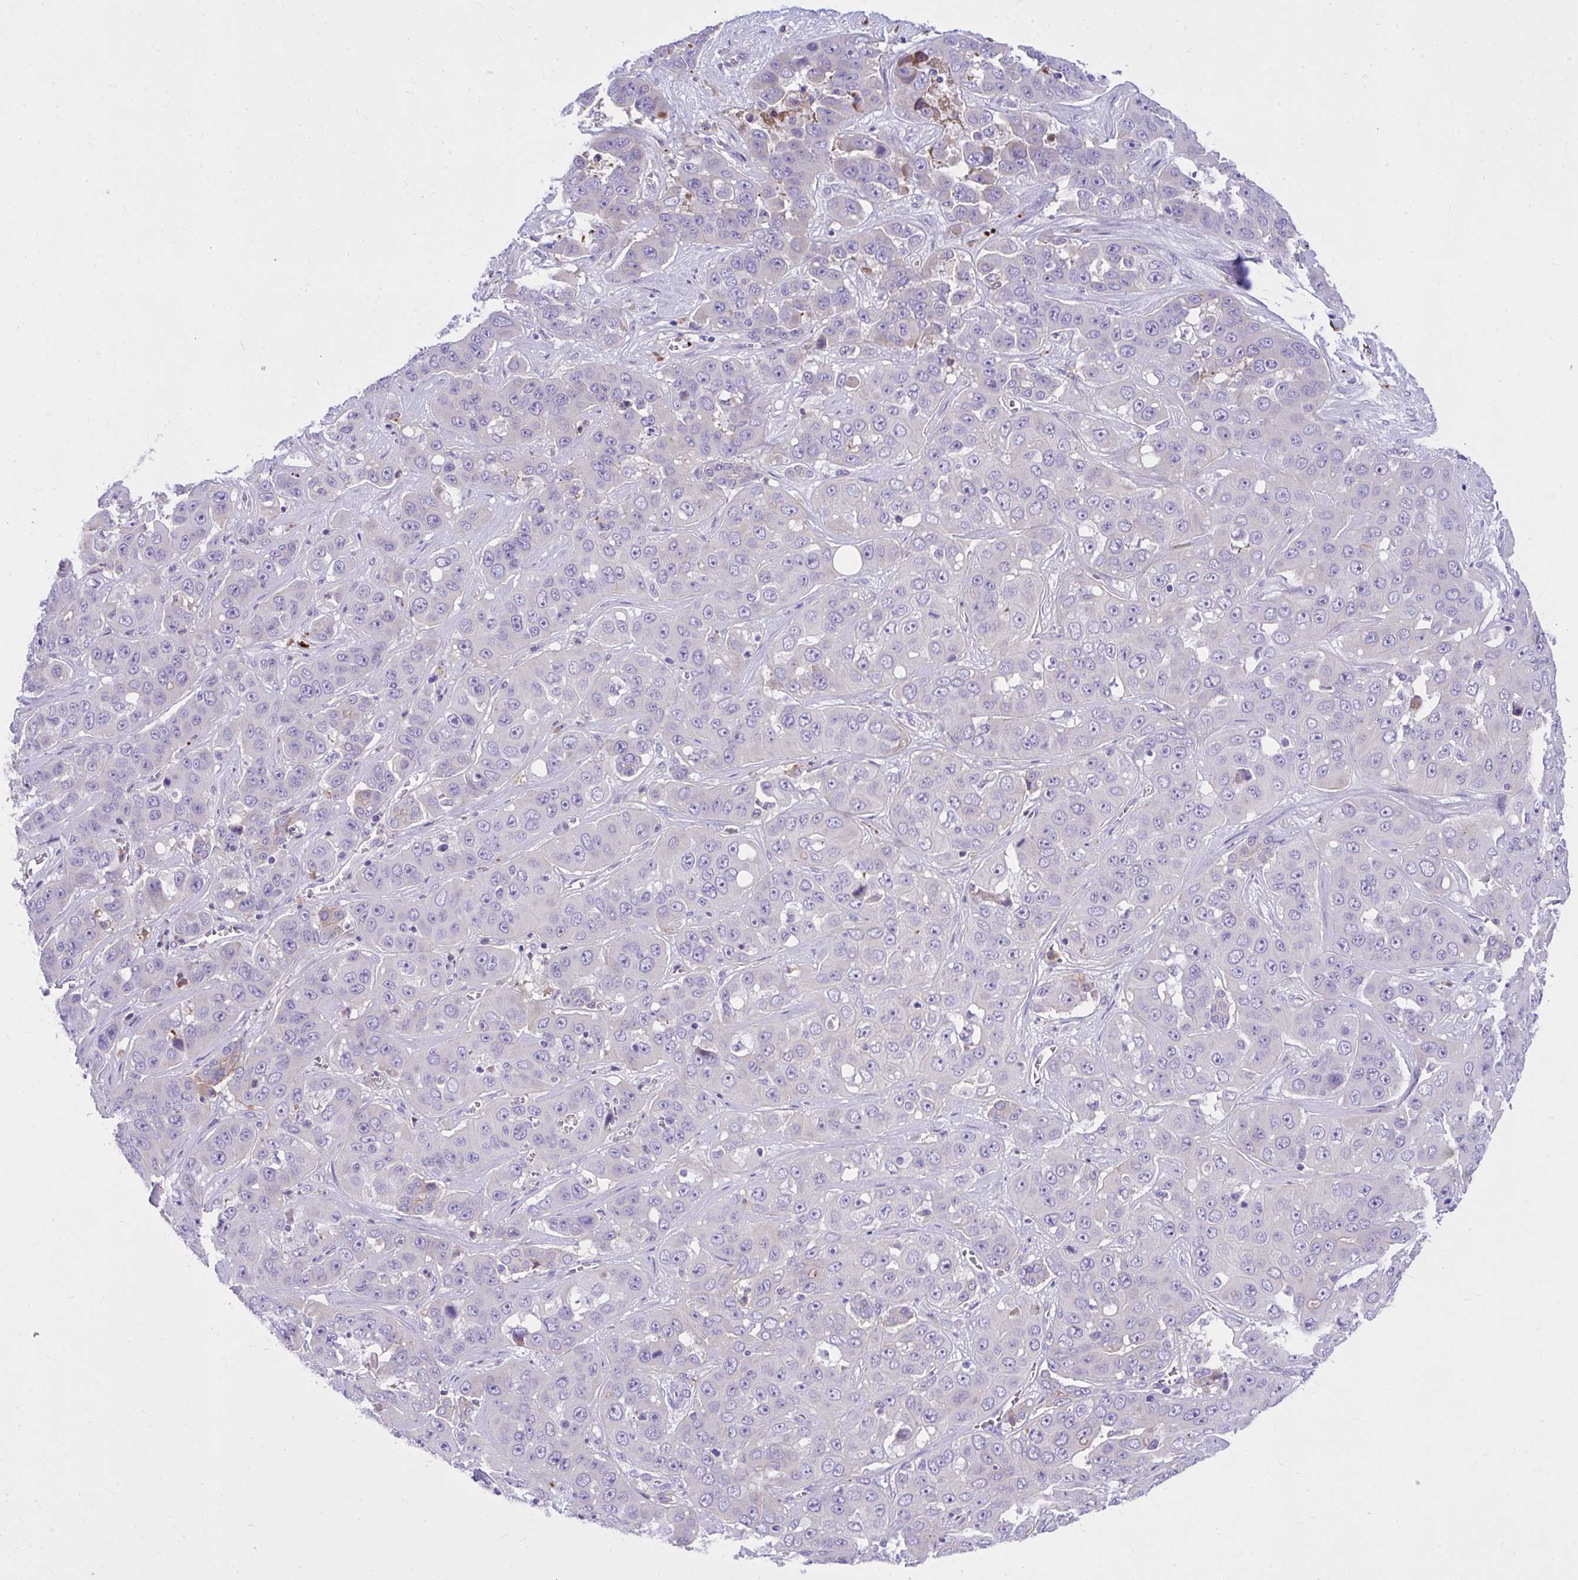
{"staining": {"intensity": "negative", "quantity": "none", "location": "none"}, "tissue": "liver cancer", "cell_type": "Tumor cells", "image_type": "cancer", "snomed": [{"axis": "morphology", "description": "Cholangiocarcinoma"}, {"axis": "topography", "description": "Liver"}], "caption": "Human liver cancer stained for a protein using immunohistochemistry shows no positivity in tumor cells.", "gene": "HRG", "patient": {"sex": "female", "age": 52}}